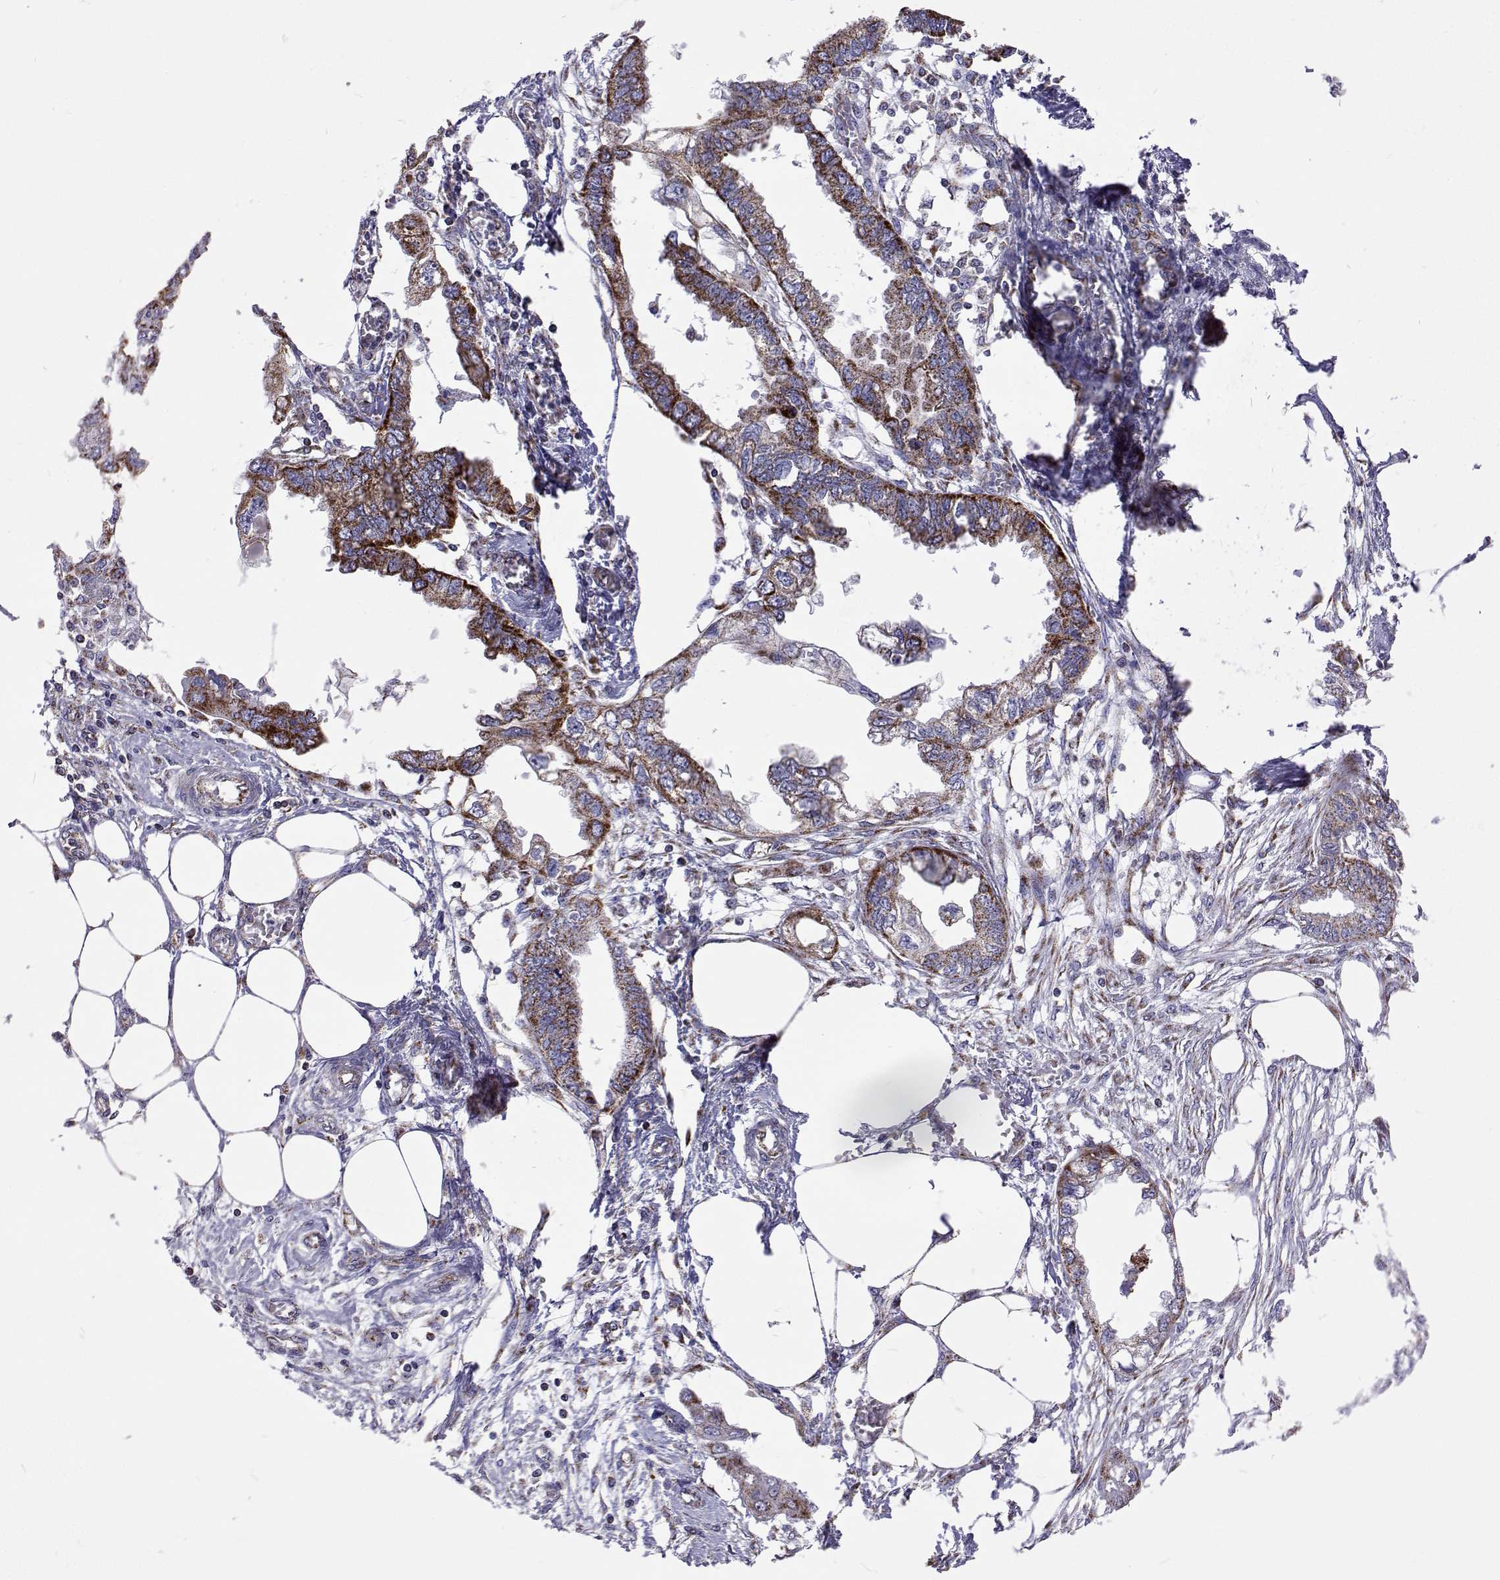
{"staining": {"intensity": "moderate", "quantity": ">75%", "location": "cytoplasmic/membranous"}, "tissue": "endometrial cancer", "cell_type": "Tumor cells", "image_type": "cancer", "snomed": [{"axis": "morphology", "description": "Adenocarcinoma, NOS"}, {"axis": "morphology", "description": "Adenocarcinoma, metastatic, NOS"}, {"axis": "topography", "description": "Adipose tissue"}, {"axis": "topography", "description": "Endometrium"}], "caption": "Adenocarcinoma (endometrial) stained for a protein (brown) reveals moderate cytoplasmic/membranous positive positivity in about >75% of tumor cells.", "gene": "MCCC2", "patient": {"sex": "female", "age": 67}}